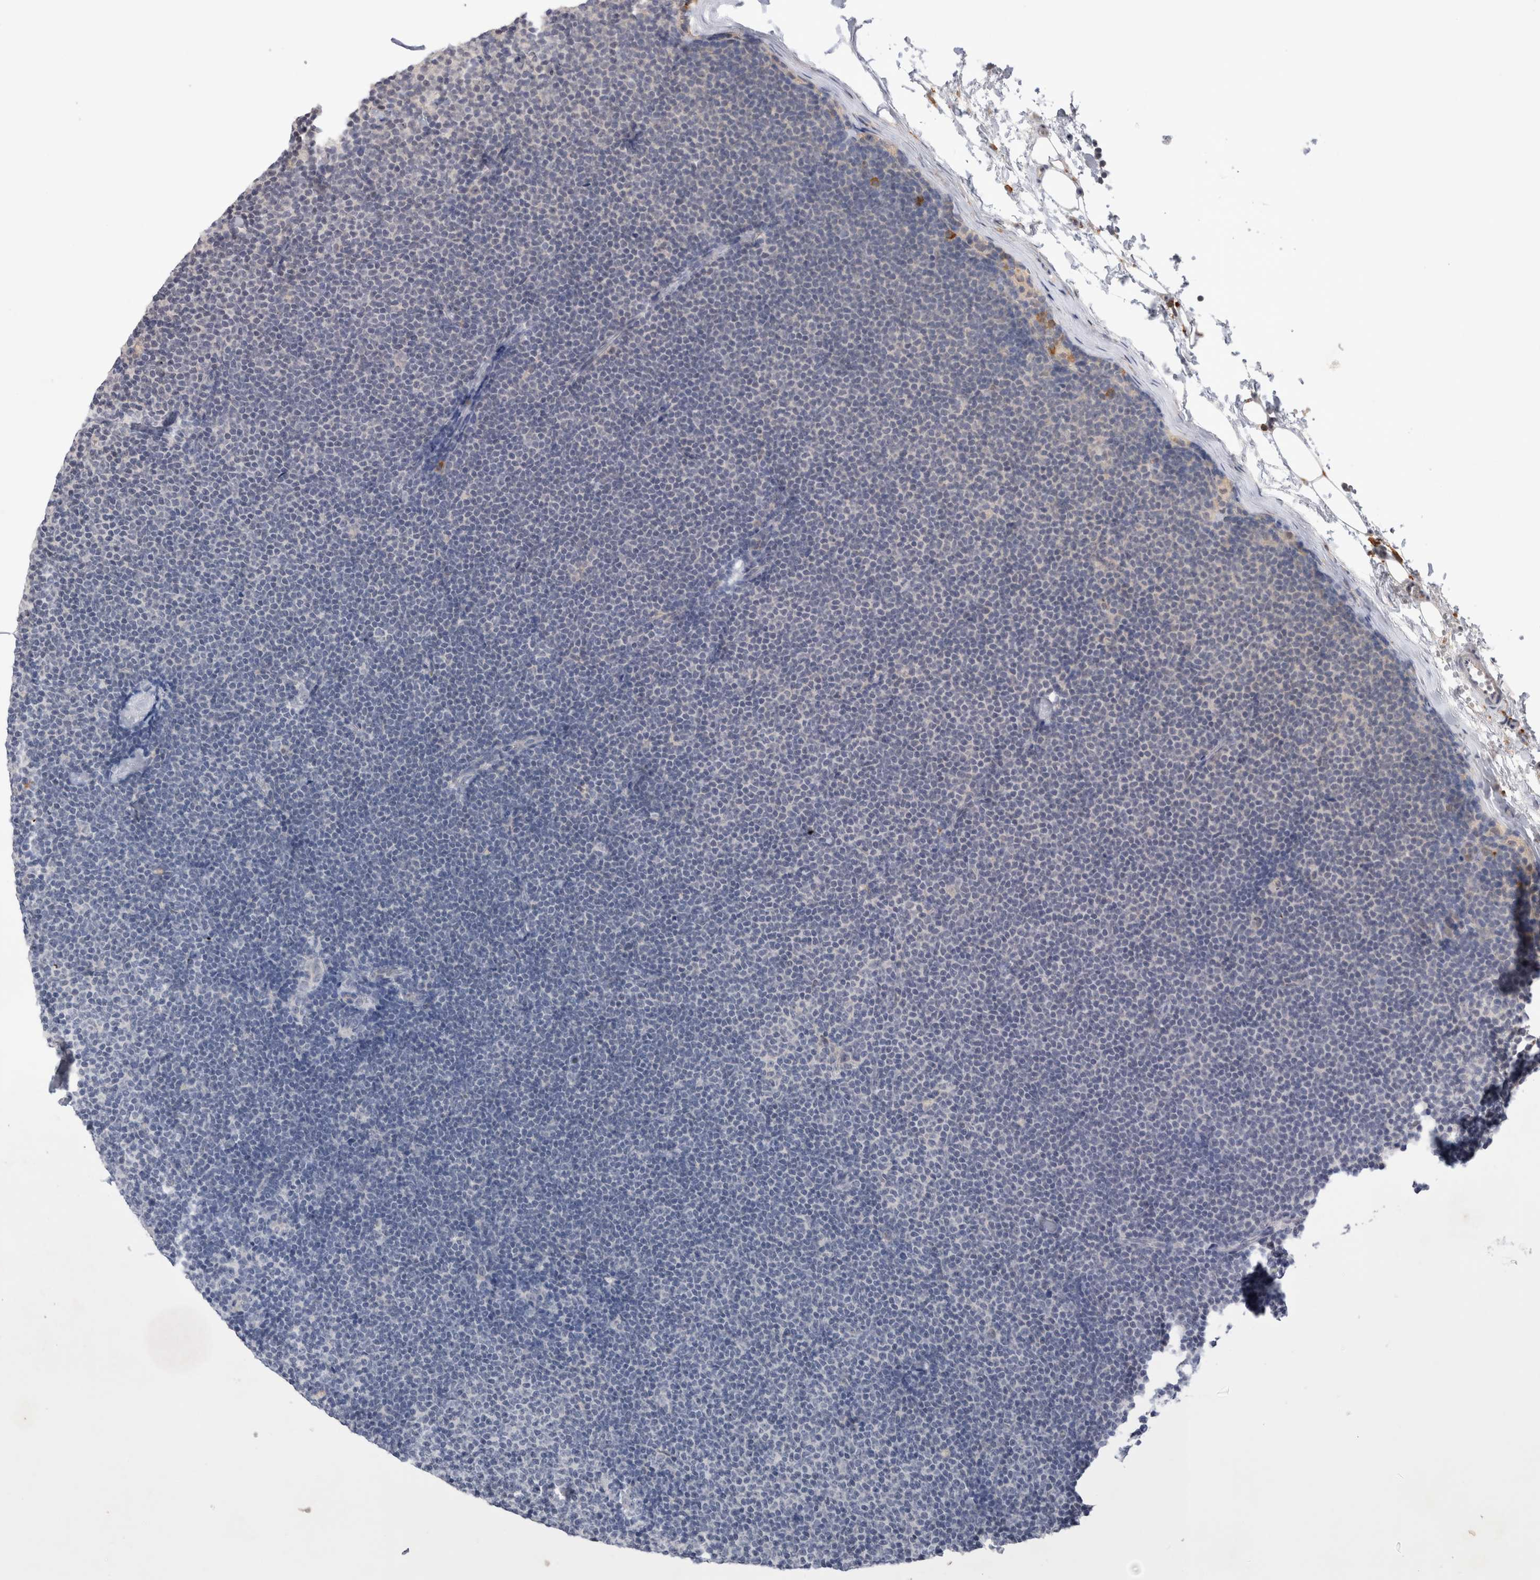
{"staining": {"intensity": "negative", "quantity": "none", "location": "none"}, "tissue": "lymphoma", "cell_type": "Tumor cells", "image_type": "cancer", "snomed": [{"axis": "morphology", "description": "Malignant lymphoma, non-Hodgkin's type, Low grade"}, {"axis": "topography", "description": "Lymph node"}], "caption": "Immunohistochemistry image of neoplastic tissue: malignant lymphoma, non-Hodgkin's type (low-grade) stained with DAB (3,3'-diaminobenzidine) reveals no significant protein expression in tumor cells.", "gene": "VSIG4", "patient": {"sex": "female", "age": 53}}